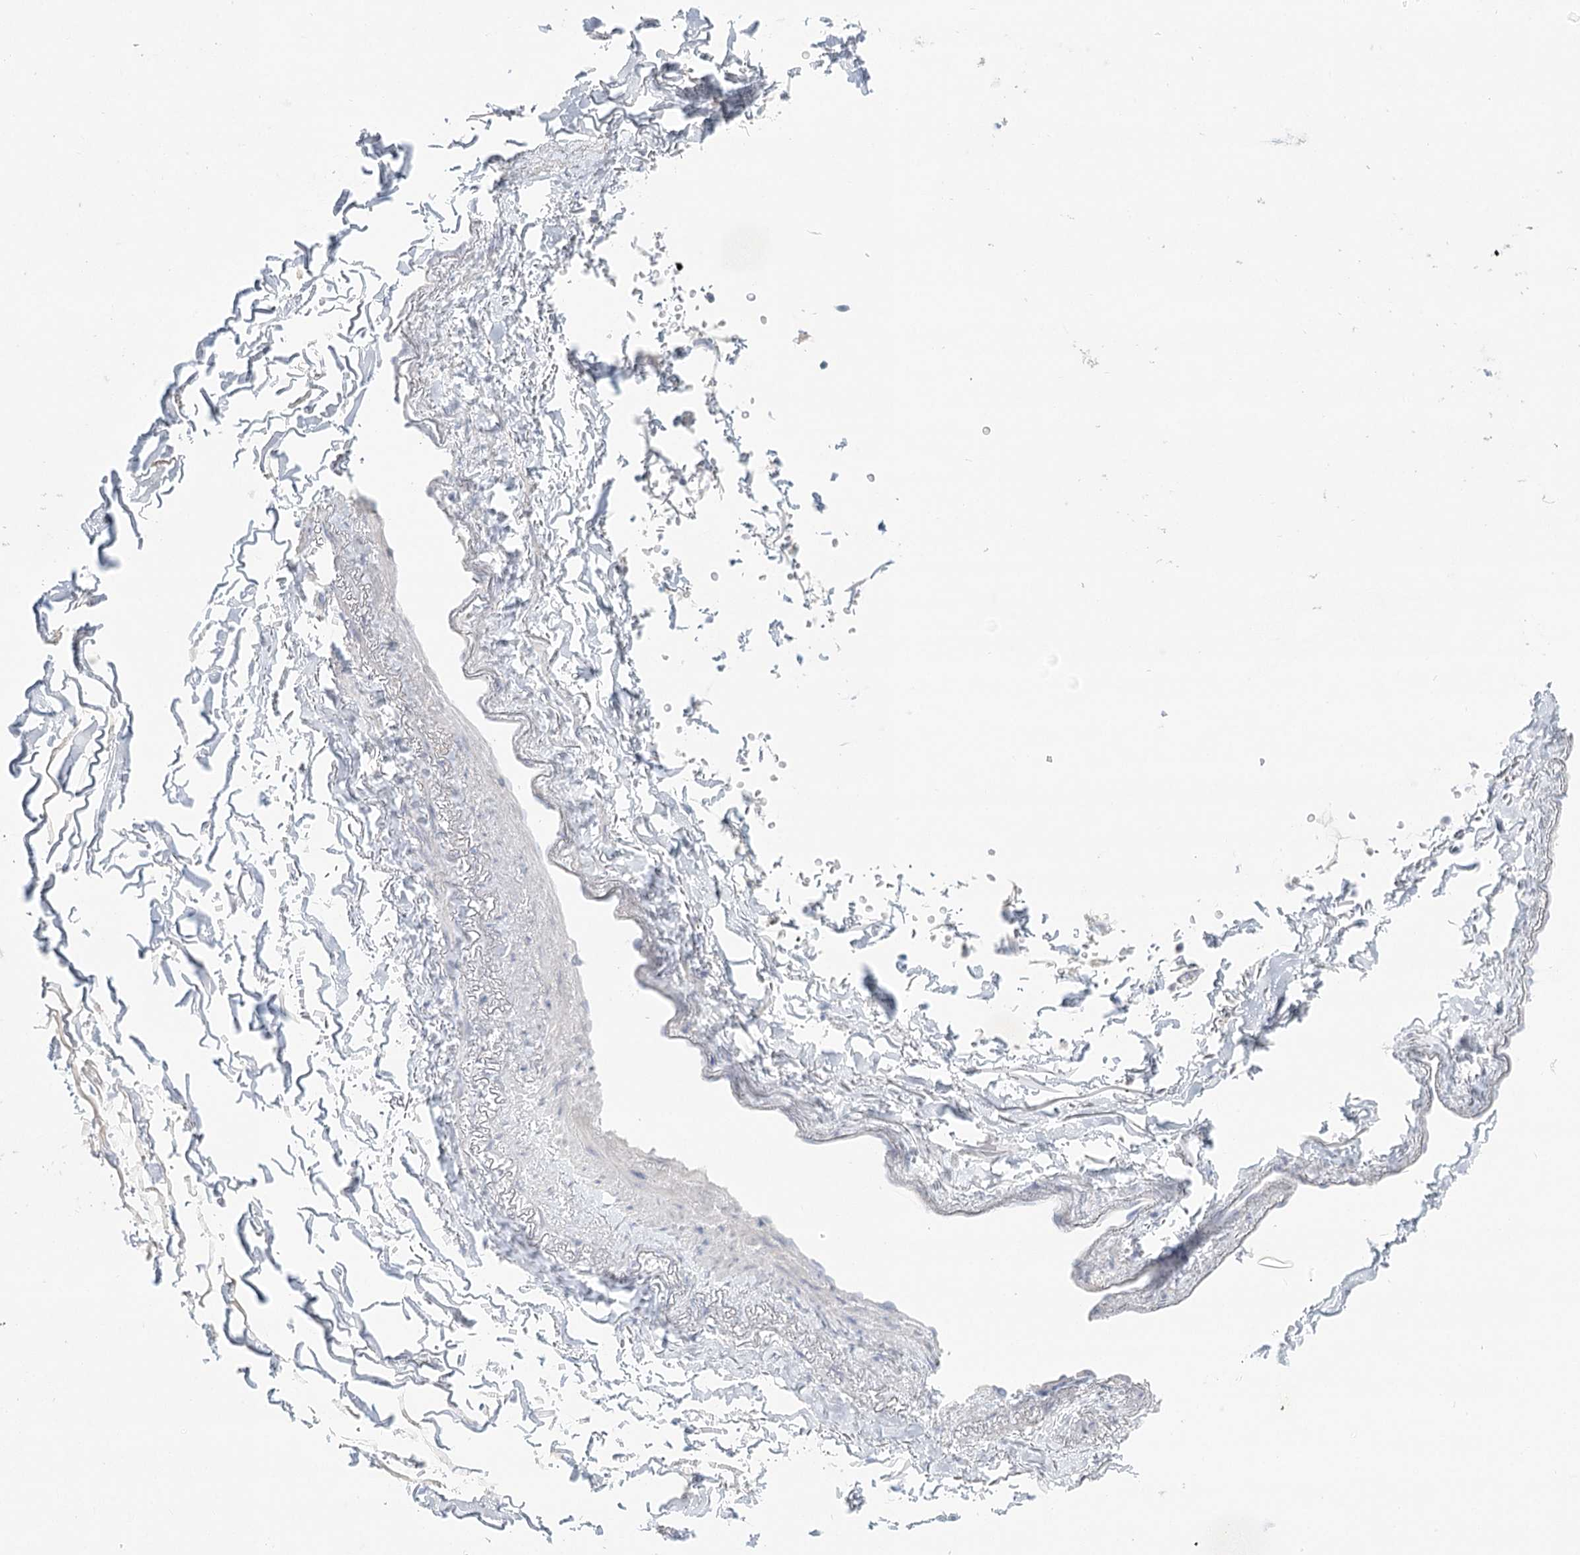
{"staining": {"intensity": "negative", "quantity": "none", "location": "none"}, "tissue": "adipose tissue", "cell_type": "Adipocytes", "image_type": "normal", "snomed": [{"axis": "morphology", "description": "Normal tissue, NOS"}, {"axis": "topography", "description": "Cartilage tissue"}, {"axis": "topography", "description": "Bronchus"}], "caption": "Protein analysis of normal adipose tissue reveals no significant staining in adipocytes.", "gene": "DMGDH", "patient": {"sex": "female", "age": 73}}